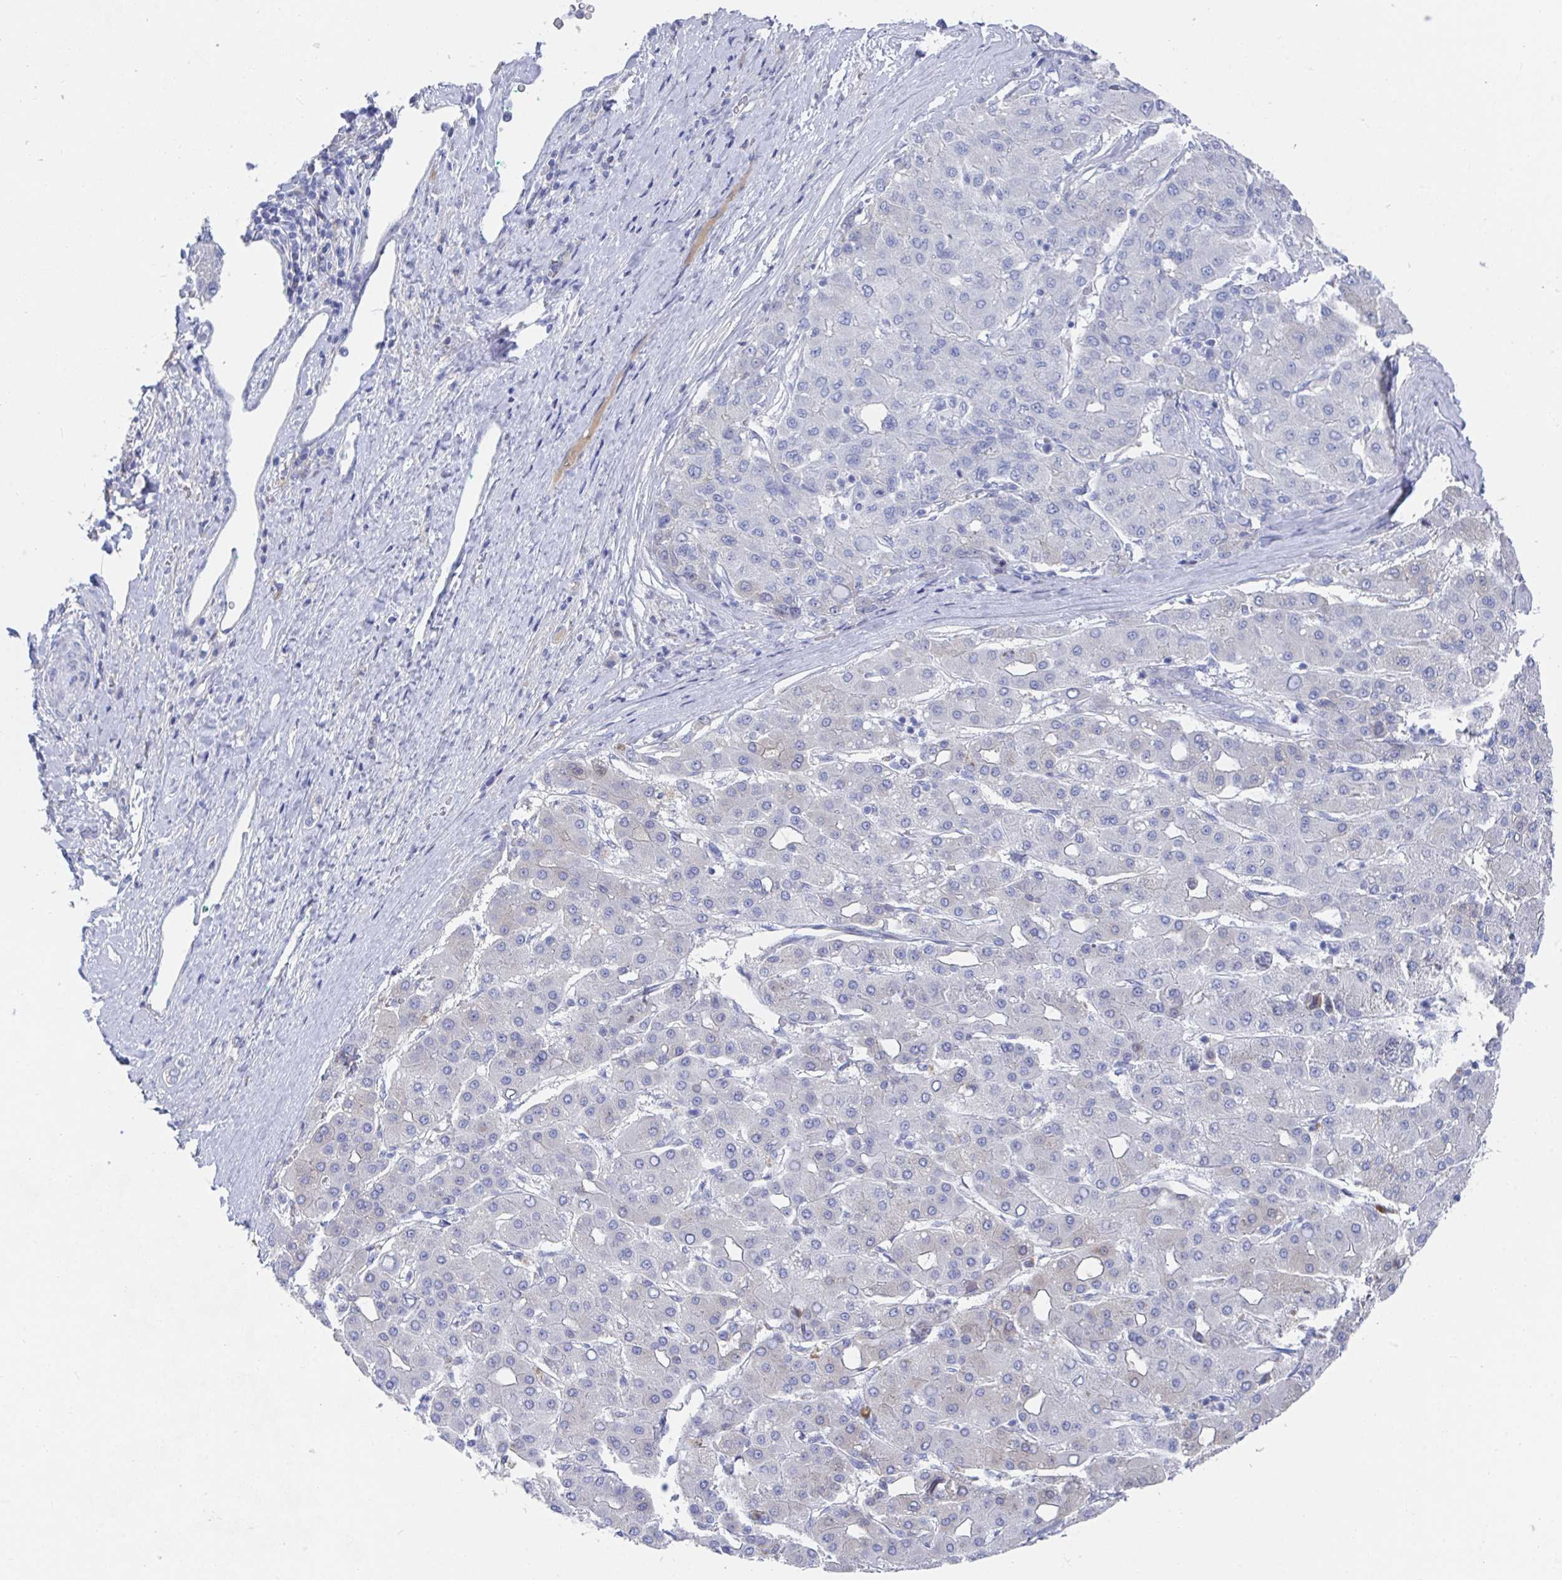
{"staining": {"intensity": "negative", "quantity": "none", "location": "none"}, "tissue": "liver cancer", "cell_type": "Tumor cells", "image_type": "cancer", "snomed": [{"axis": "morphology", "description": "Carcinoma, Hepatocellular, NOS"}, {"axis": "topography", "description": "Liver"}], "caption": "Human liver cancer (hepatocellular carcinoma) stained for a protein using IHC displays no positivity in tumor cells.", "gene": "TNFAIP6", "patient": {"sex": "male", "age": 65}}